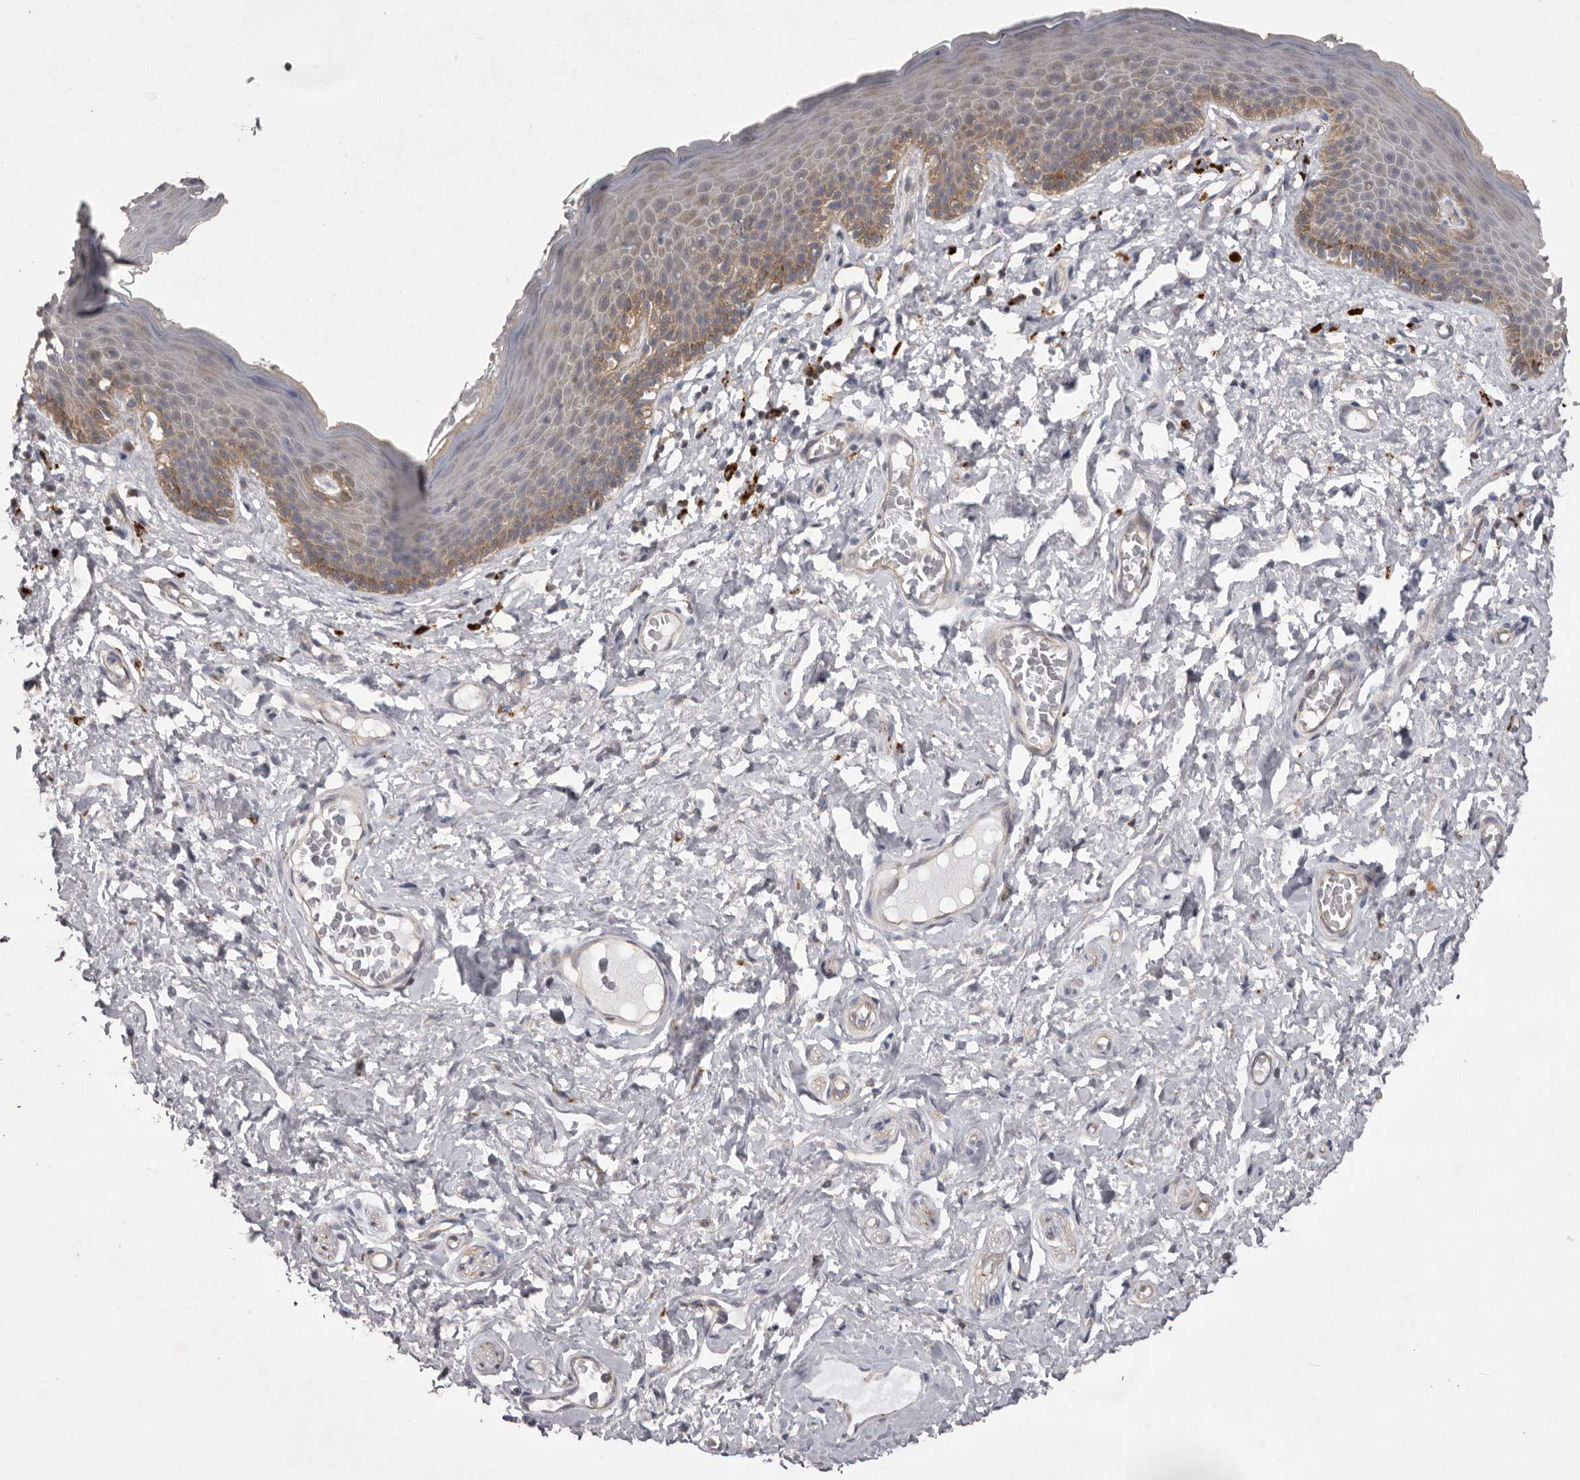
{"staining": {"intensity": "moderate", "quantity": "25%-75%", "location": "cytoplasmic/membranous"}, "tissue": "skin", "cell_type": "Epidermal cells", "image_type": "normal", "snomed": [{"axis": "morphology", "description": "Normal tissue, NOS"}, {"axis": "topography", "description": "Vulva"}], "caption": "Moderate cytoplasmic/membranous protein expression is identified in approximately 25%-75% of epidermal cells in skin.", "gene": "WDR47", "patient": {"sex": "female", "age": 66}}